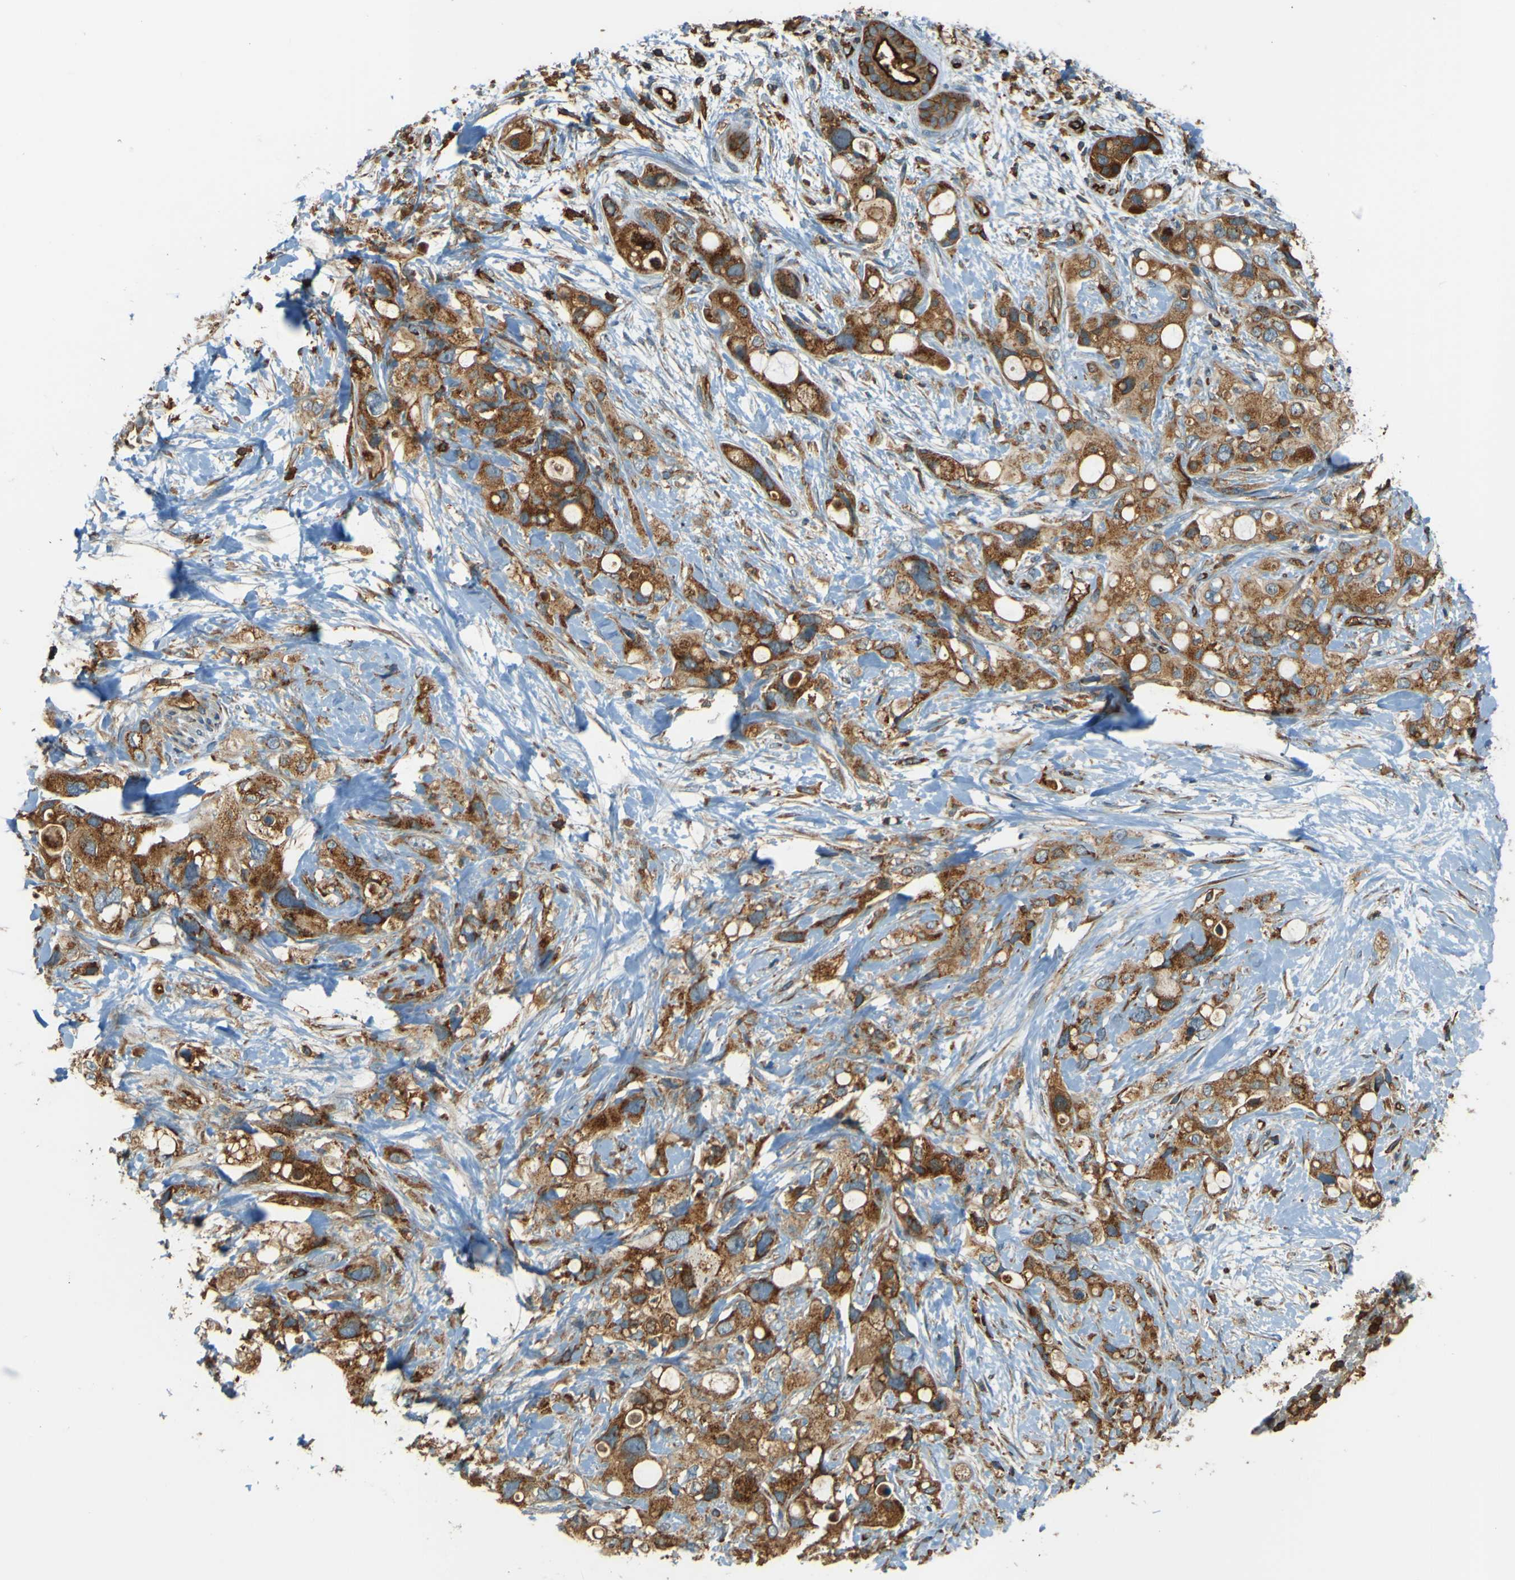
{"staining": {"intensity": "strong", "quantity": ">75%", "location": "cytoplasmic/membranous"}, "tissue": "pancreatic cancer", "cell_type": "Tumor cells", "image_type": "cancer", "snomed": [{"axis": "morphology", "description": "Adenocarcinoma, NOS"}, {"axis": "topography", "description": "Pancreas"}], "caption": "IHC (DAB (3,3'-diaminobenzidine)) staining of human pancreatic adenocarcinoma reveals strong cytoplasmic/membranous protein positivity in about >75% of tumor cells.", "gene": "DNAJC5", "patient": {"sex": "female", "age": 56}}